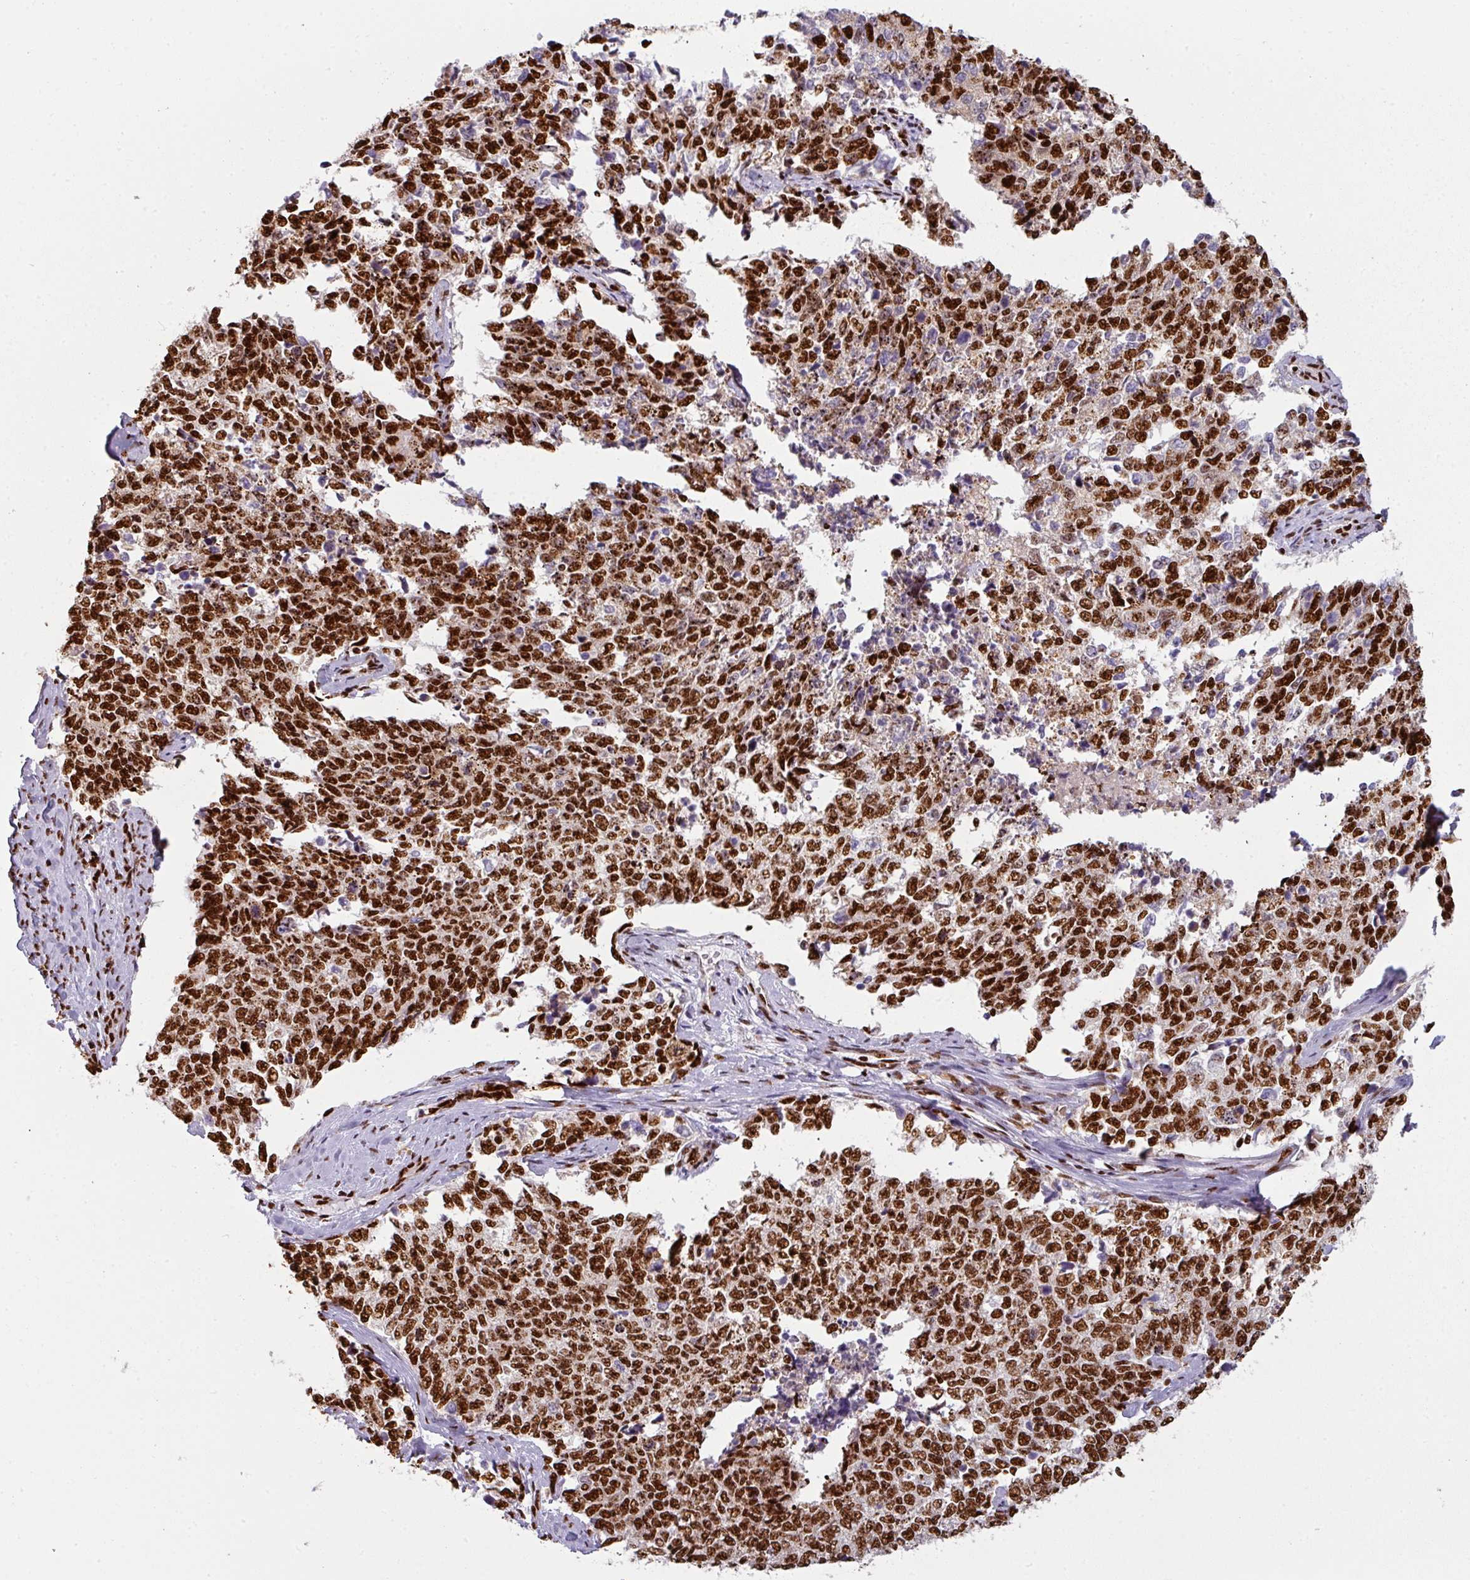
{"staining": {"intensity": "strong", "quantity": ">75%", "location": "nuclear"}, "tissue": "cervical cancer", "cell_type": "Tumor cells", "image_type": "cancer", "snomed": [{"axis": "morphology", "description": "Squamous cell carcinoma, NOS"}, {"axis": "topography", "description": "Cervix"}], "caption": "Immunohistochemical staining of human cervical cancer exhibits high levels of strong nuclear positivity in about >75% of tumor cells. (DAB IHC, brown staining for protein, blue staining for nuclei).", "gene": "SIK3", "patient": {"sex": "female", "age": 63}}